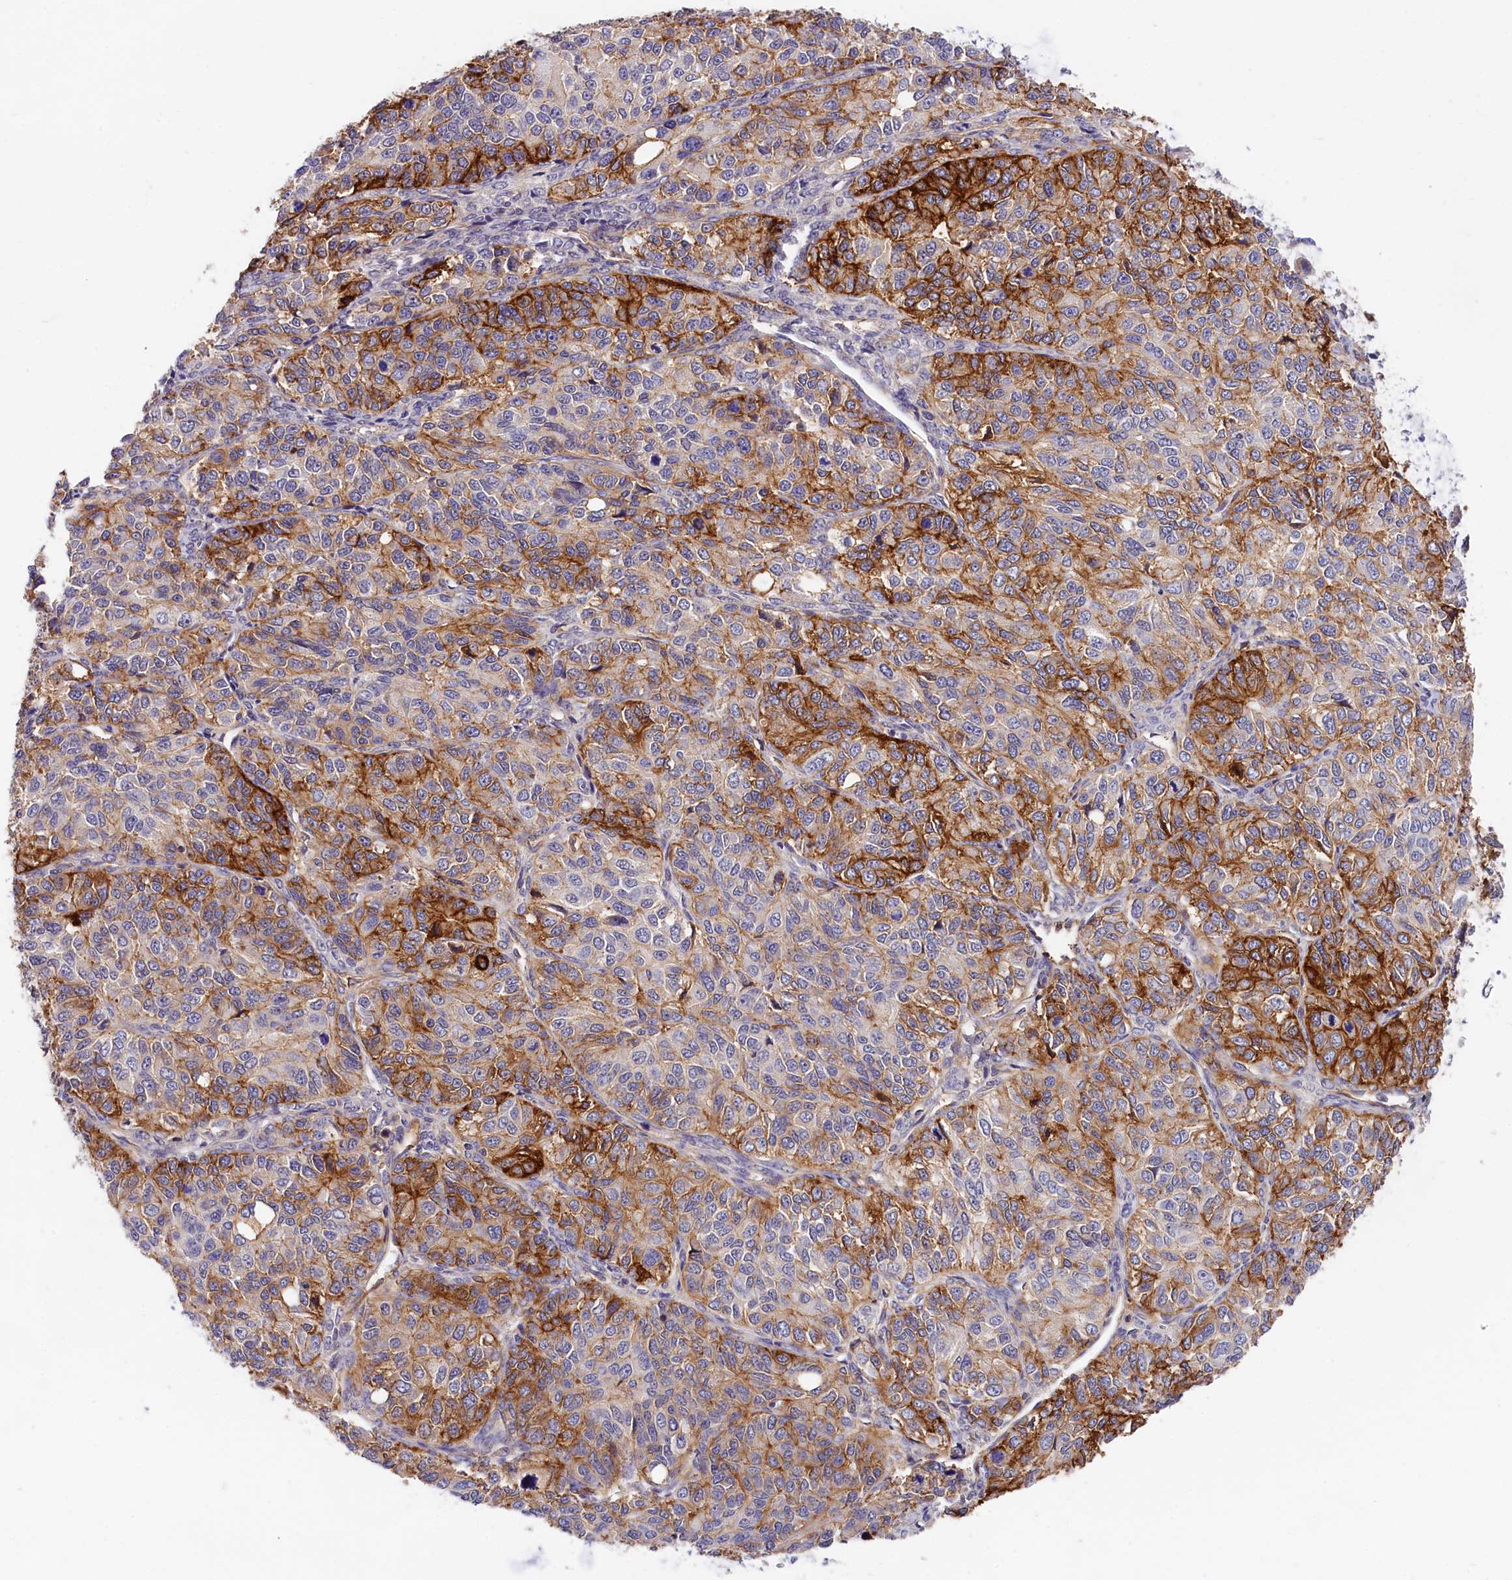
{"staining": {"intensity": "moderate", "quantity": "25%-75%", "location": "cytoplasmic/membranous"}, "tissue": "ovarian cancer", "cell_type": "Tumor cells", "image_type": "cancer", "snomed": [{"axis": "morphology", "description": "Carcinoma, endometroid"}, {"axis": "topography", "description": "Ovary"}], "caption": "Brown immunohistochemical staining in ovarian cancer reveals moderate cytoplasmic/membranous staining in approximately 25%-75% of tumor cells.", "gene": "OAS3", "patient": {"sex": "female", "age": 51}}